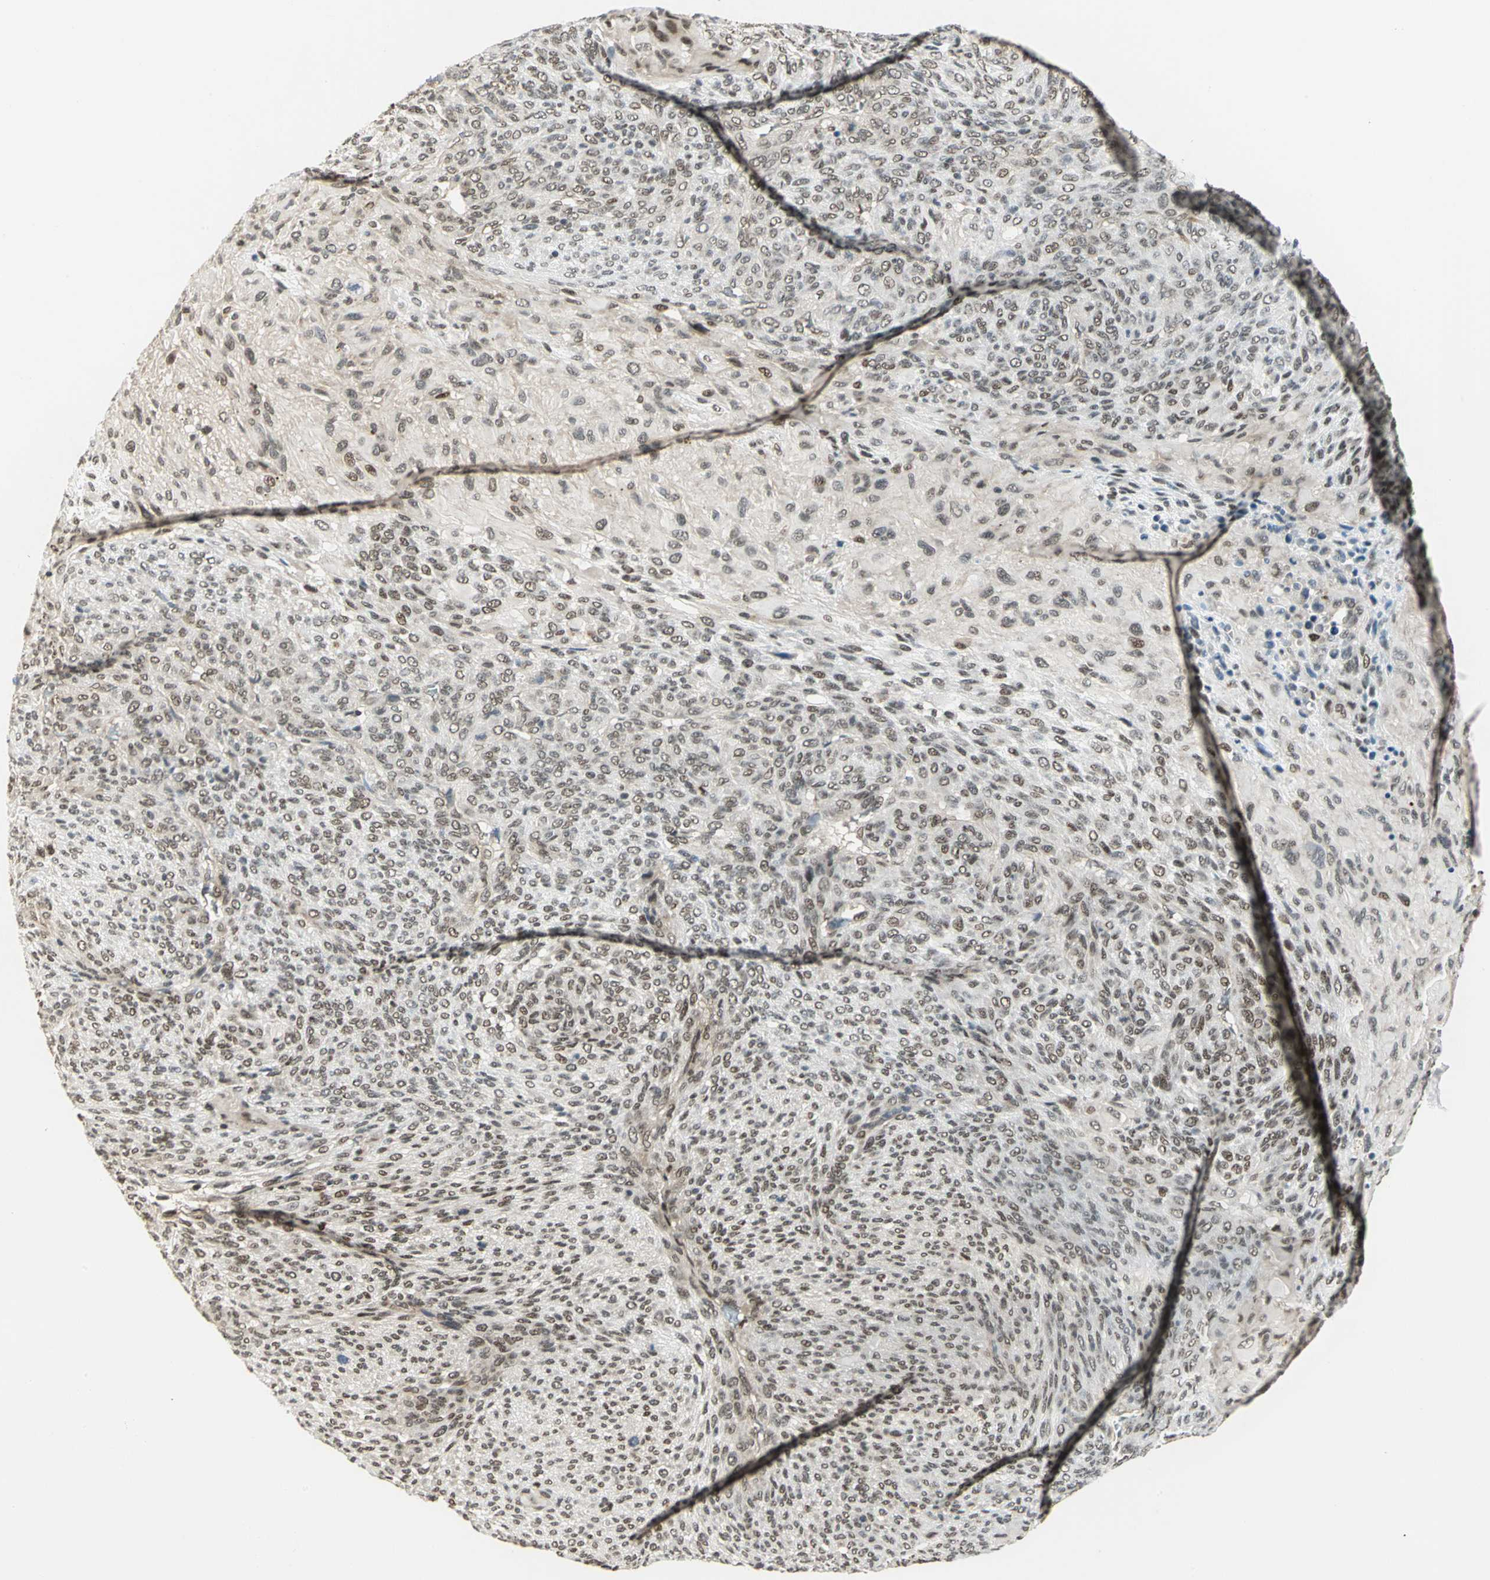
{"staining": {"intensity": "weak", "quantity": "25%-75%", "location": "nuclear"}, "tissue": "glioma", "cell_type": "Tumor cells", "image_type": "cancer", "snomed": [{"axis": "morphology", "description": "Glioma, malignant, High grade"}, {"axis": "topography", "description": "Cerebral cortex"}], "caption": "A brown stain shows weak nuclear staining of a protein in human high-grade glioma (malignant) tumor cells.", "gene": "RAD17", "patient": {"sex": "female", "age": 55}}